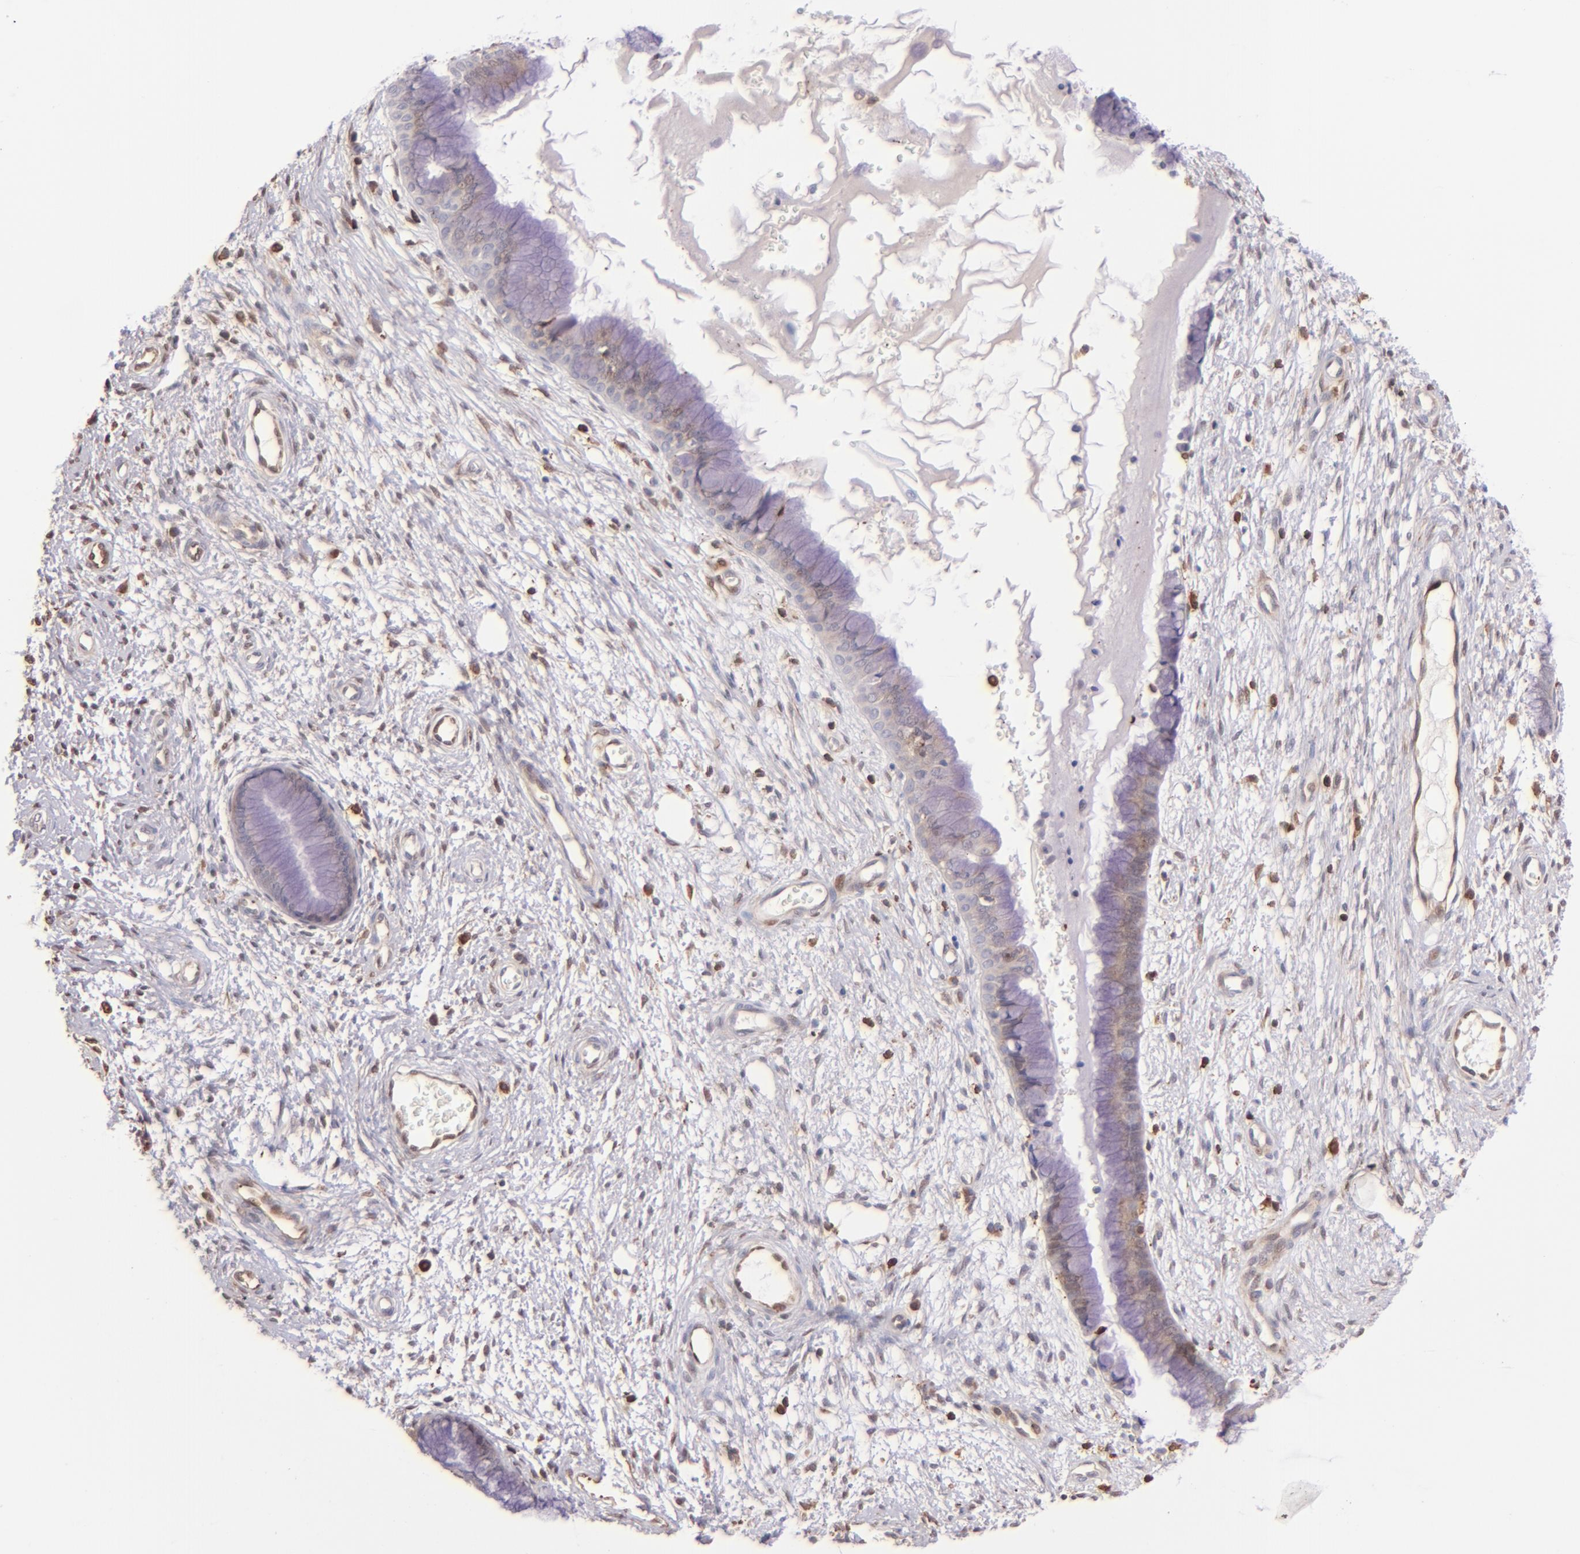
{"staining": {"intensity": "weak", "quantity": "25%-75%", "location": "cytoplasmic/membranous"}, "tissue": "cervix", "cell_type": "Glandular cells", "image_type": "normal", "snomed": [{"axis": "morphology", "description": "Normal tissue, NOS"}, {"axis": "topography", "description": "Cervix"}], "caption": "Protein analysis of benign cervix demonstrates weak cytoplasmic/membranous staining in approximately 25%-75% of glandular cells. The protein of interest is shown in brown color, while the nuclei are stained blue.", "gene": "BTK", "patient": {"sex": "female", "age": 55}}